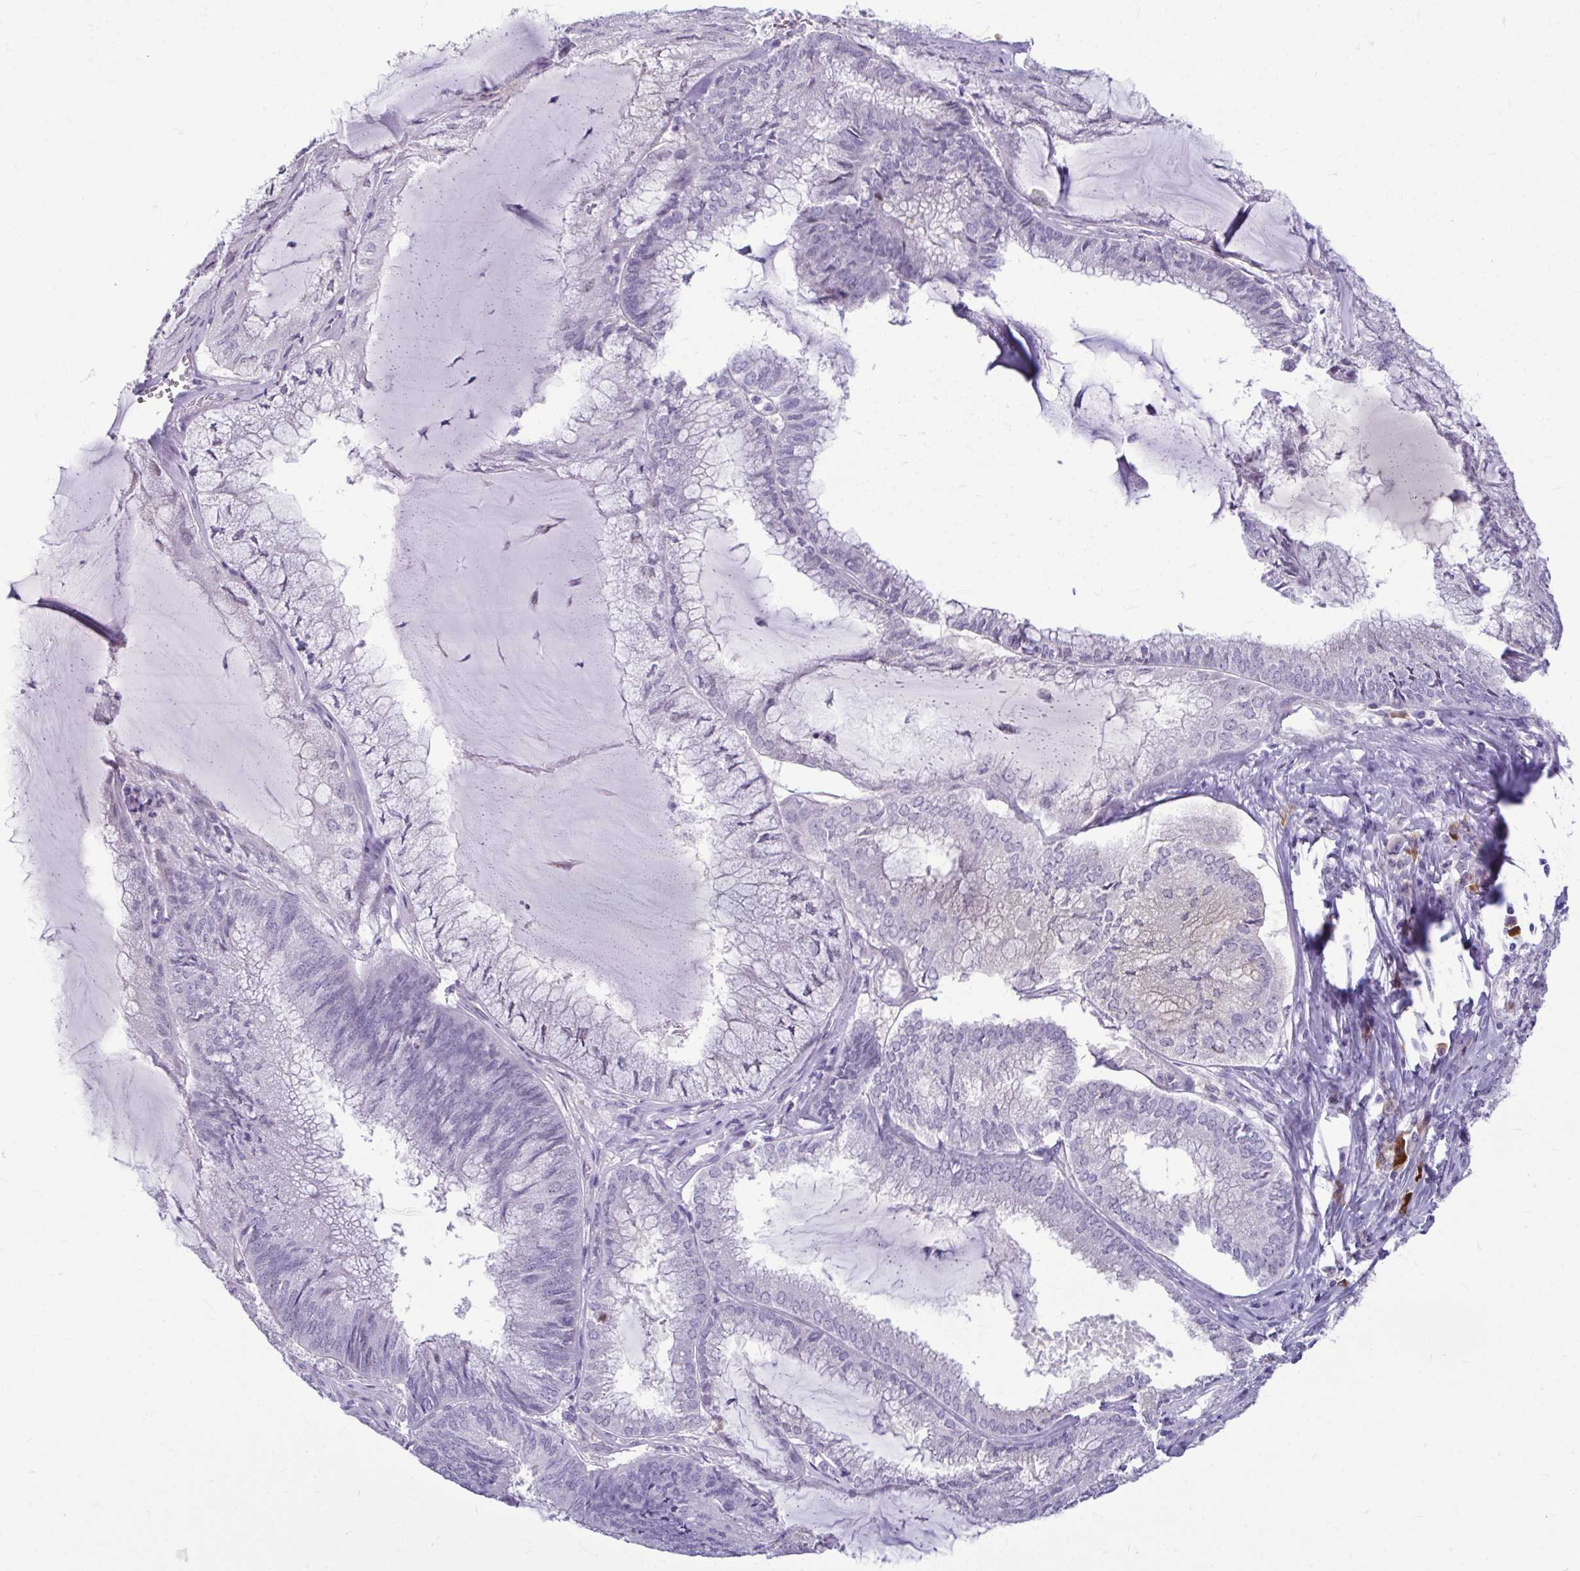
{"staining": {"intensity": "negative", "quantity": "none", "location": "none"}, "tissue": "endometrial cancer", "cell_type": "Tumor cells", "image_type": "cancer", "snomed": [{"axis": "morphology", "description": "Carcinoma, NOS"}, {"axis": "topography", "description": "Endometrium"}], "caption": "IHC micrograph of carcinoma (endometrial) stained for a protein (brown), which demonstrates no staining in tumor cells. (Brightfield microscopy of DAB (3,3'-diaminobenzidine) immunohistochemistry (IHC) at high magnification).", "gene": "SERPINI1", "patient": {"sex": "female", "age": 62}}